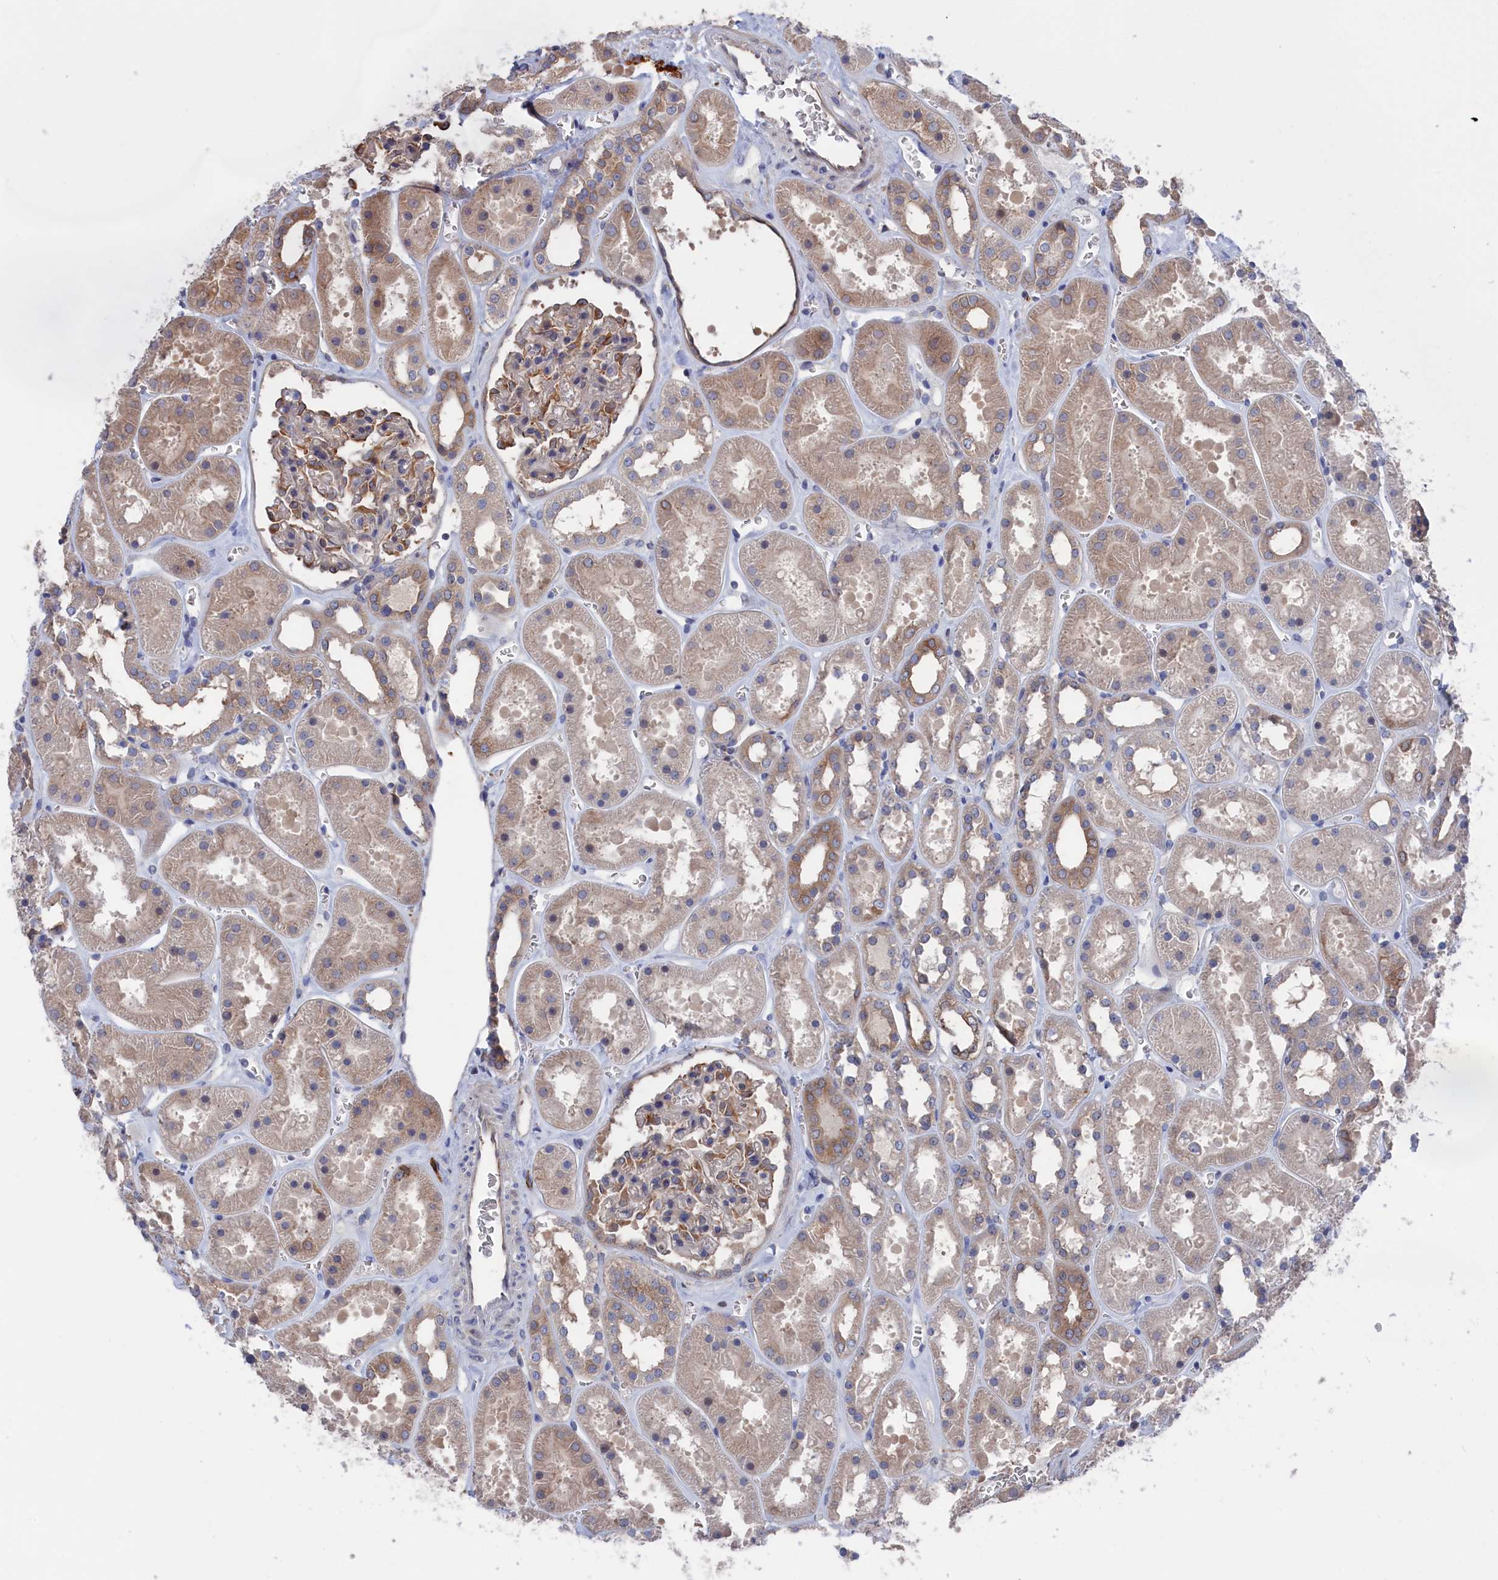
{"staining": {"intensity": "moderate", "quantity": "25%-75%", "location": "cytoplasmic/membranous"}, "tissue": "kidney", "cell_type": "Cells in glomeruli", "image_type": "normal", "snomed": [{"axis": "morphology", "description": "Normal tissue, NOS"}, {"axis": "topography", "description": "Kidney"}], "caption": "Normal kidney displays moderate cytoplasmic/membranous expression in about 25%-75% of cells in glomeruli.", "gene": "NUTF2", "patient": {"sex": "female", "age": 41}}